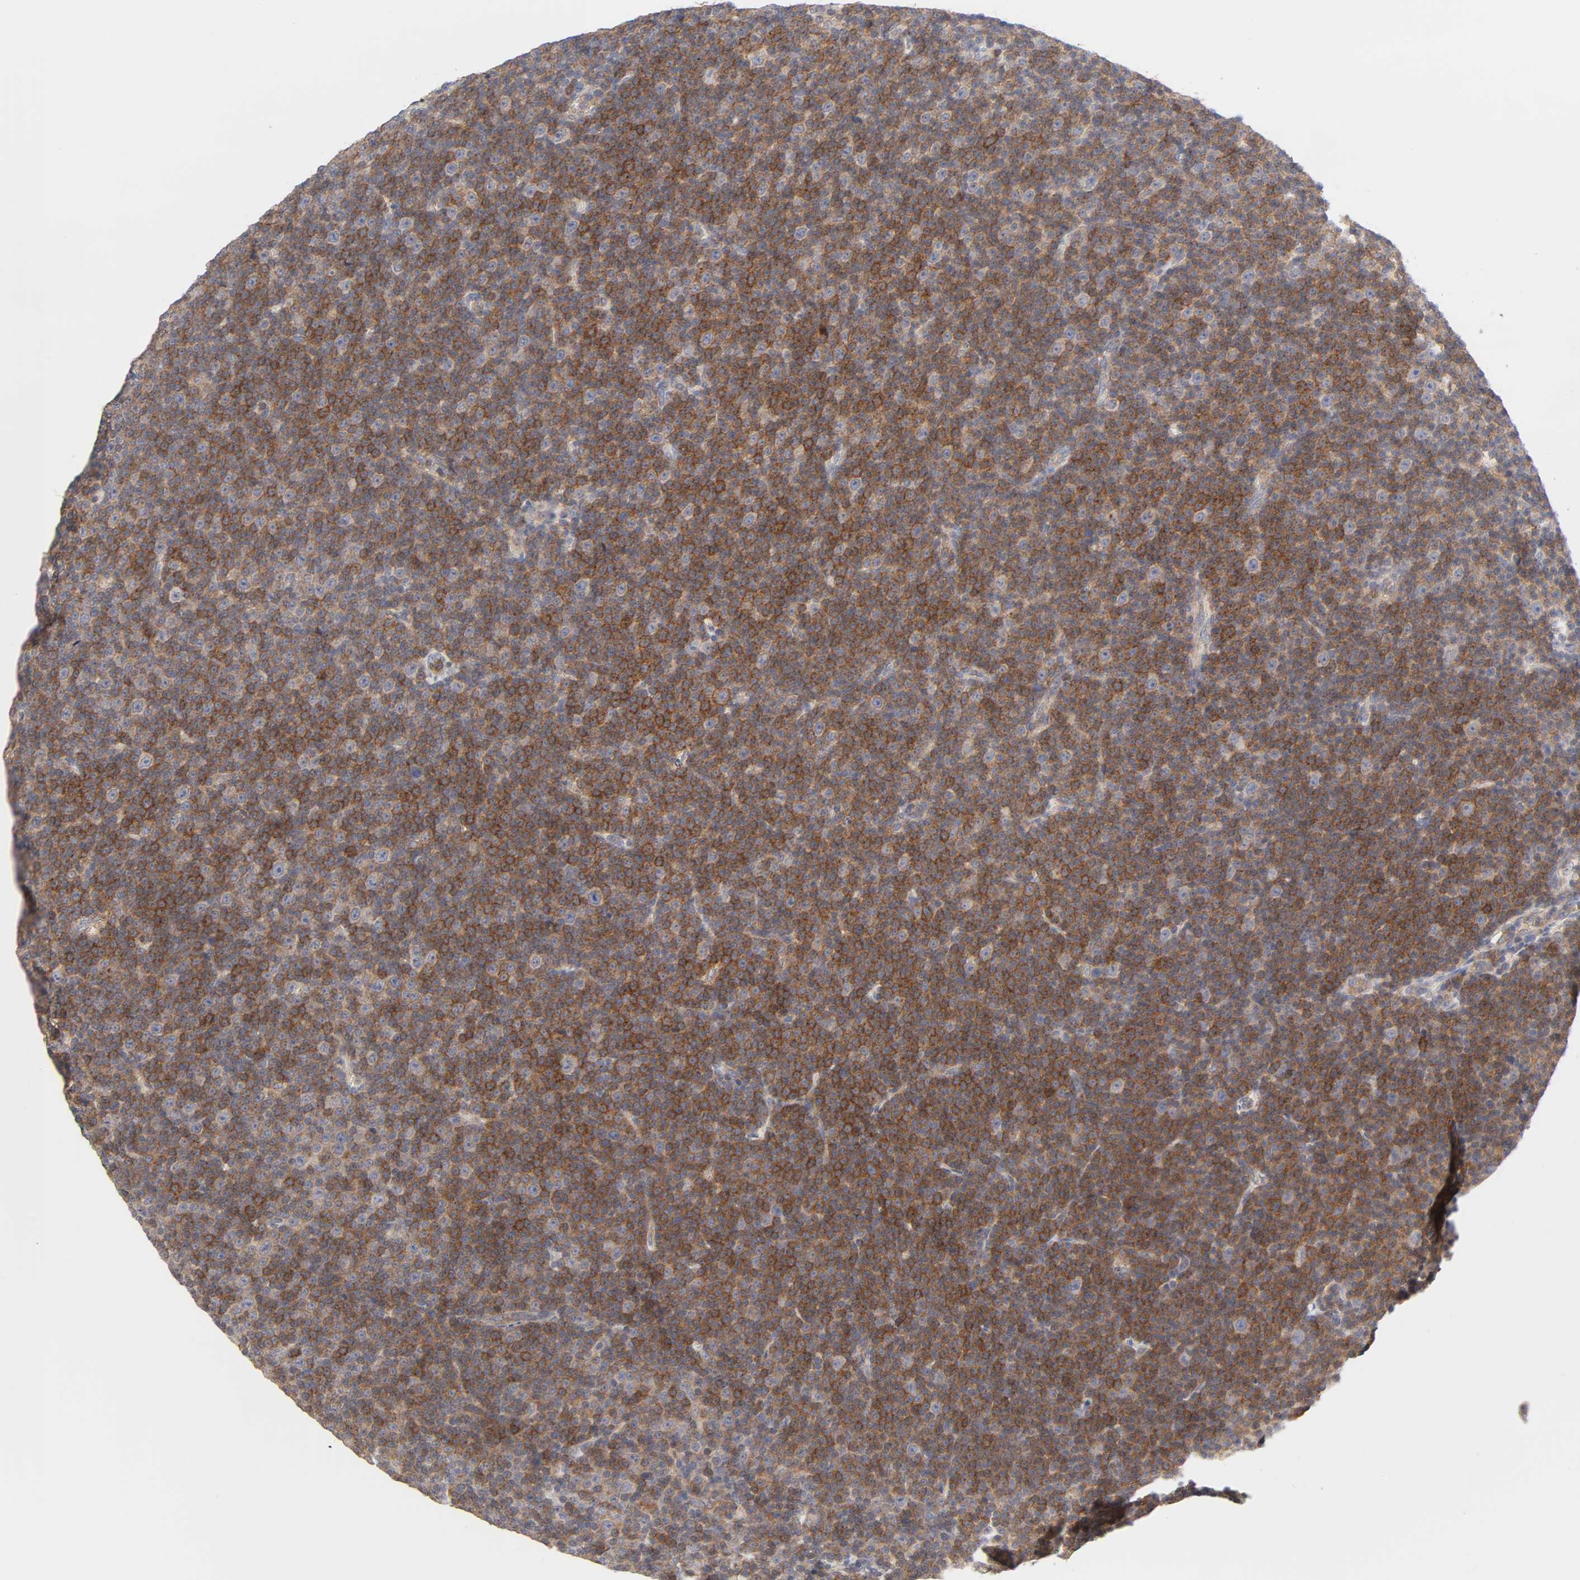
{"staining": {"intensity": "moderate", "quantity": ">75%", "location": "cytoplasmic/membranous"}, "tissue": "lymphoma", "cell_type": "Tumor cells", "image_type": "cancer", "snomed": [{"axis": "morphology", "description": "Malignant lymphoma, non-Hodgkin's type, Low grade"}, {"axis": "topography", "description": "Lymph node"}], "caption": "Moderate cytoplasmic/membranous positivity is present in approximately >75% of tumor cells in malignant lymphoma, non-Hodgkin's type (low-grade). (Stains: DAB (3,3'-diaminobenzidine) in brown, nuclei in blue, Microscopy: brightfield microscopy at high magnification).", "gene": "IL4R", "patient": {"sex": "female", "age": 67}}